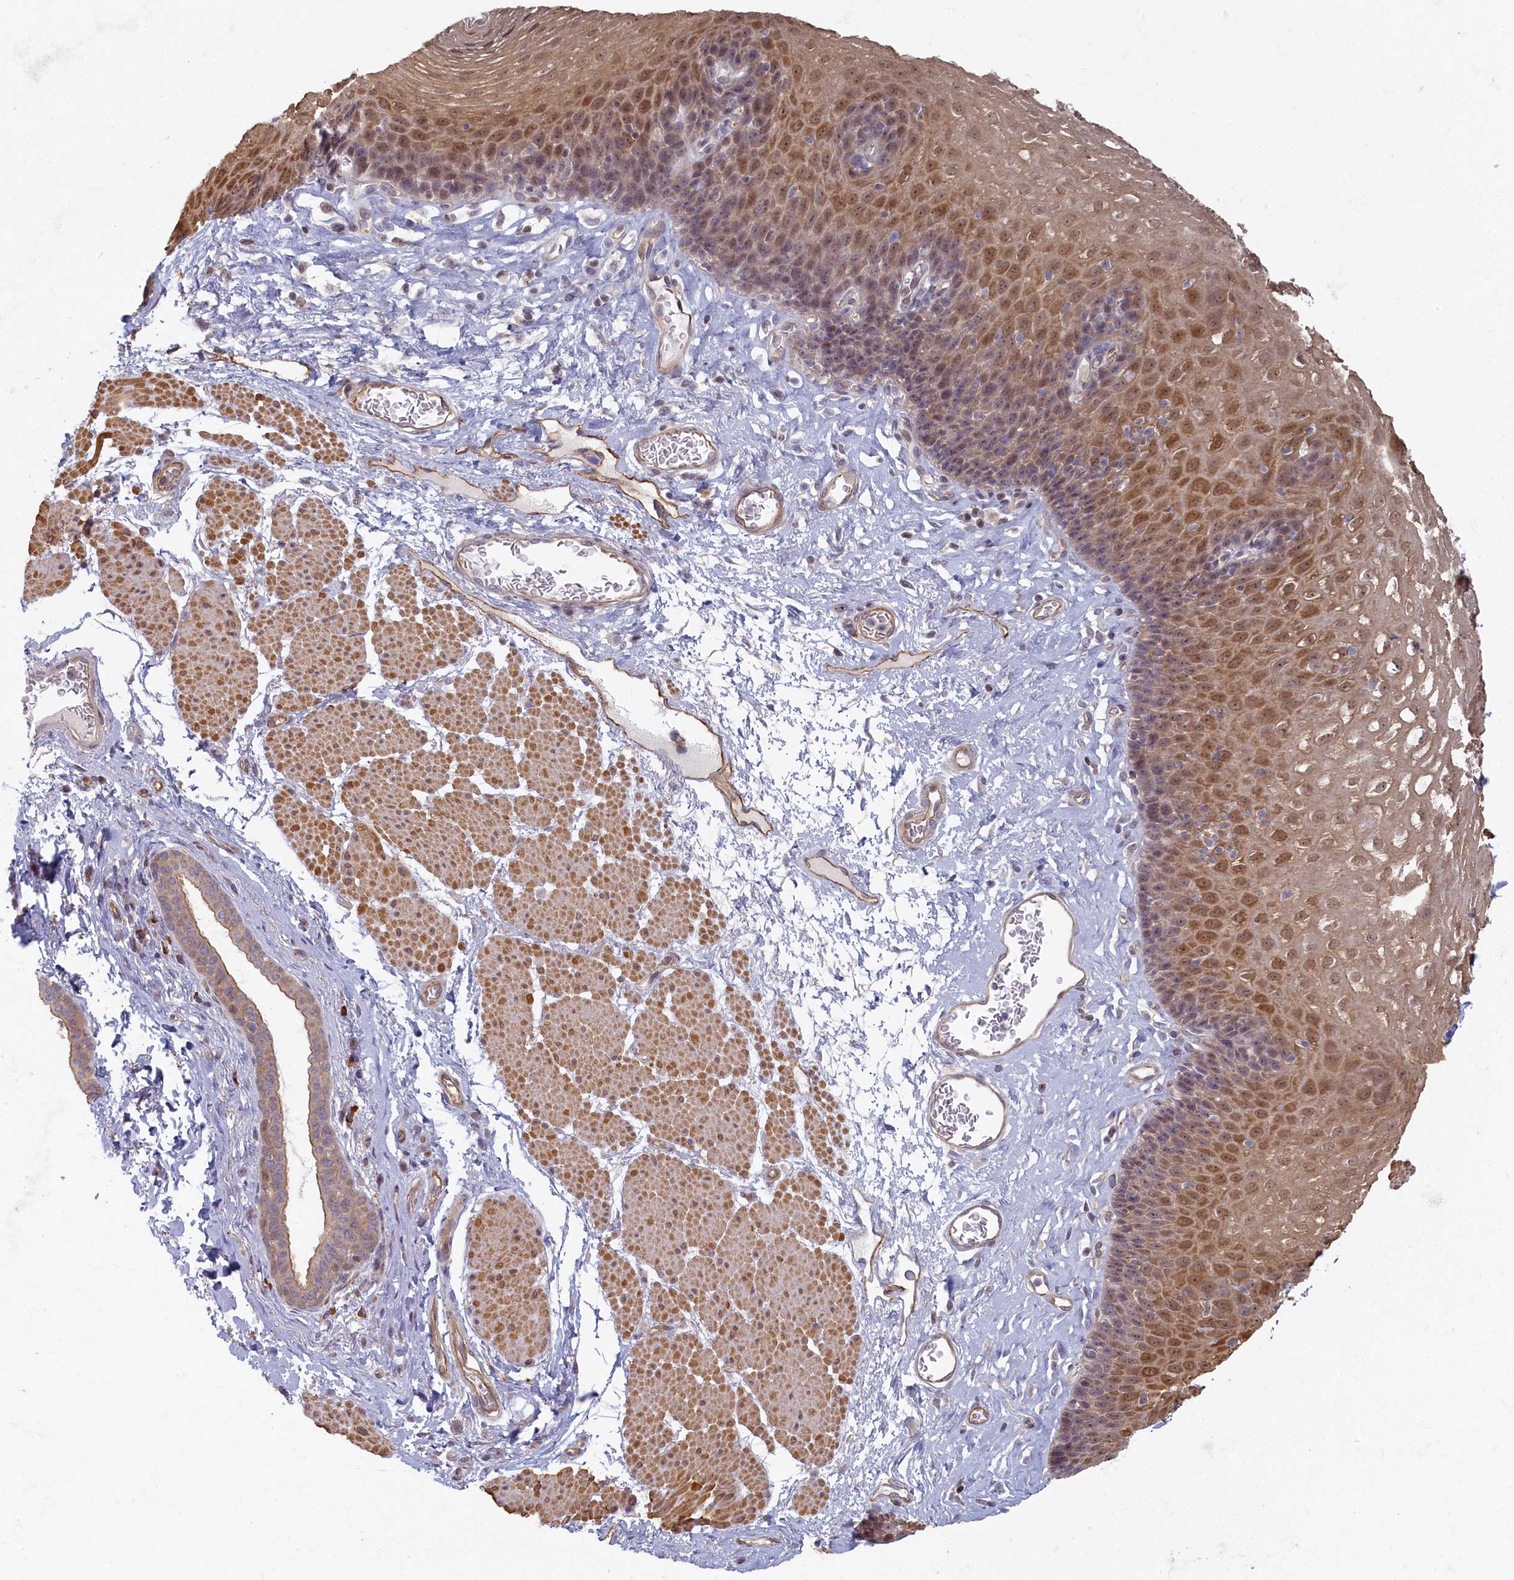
{"staining": {"intensity": "moderate", "quantity": "25%-75%", "location": "cytoplasmic/membranous,nuclear"}, "tissue": "esophagus", "cell_type": "Squamous epithelial cells", "image_type": "normal", "snomed": [{"axis": "morphology", "description": "Normal tissue, NOS"}, {"axis": "topography", "description": "Esophagus"}], "caption": "Moderate cytoplasmic/membranous,nuclear expression is seen in approximately 25%-75% of squamous epithelial cells in benign esophagus.", "gene": "INTS4", "patient": {"sex": "female", "age": 66}}